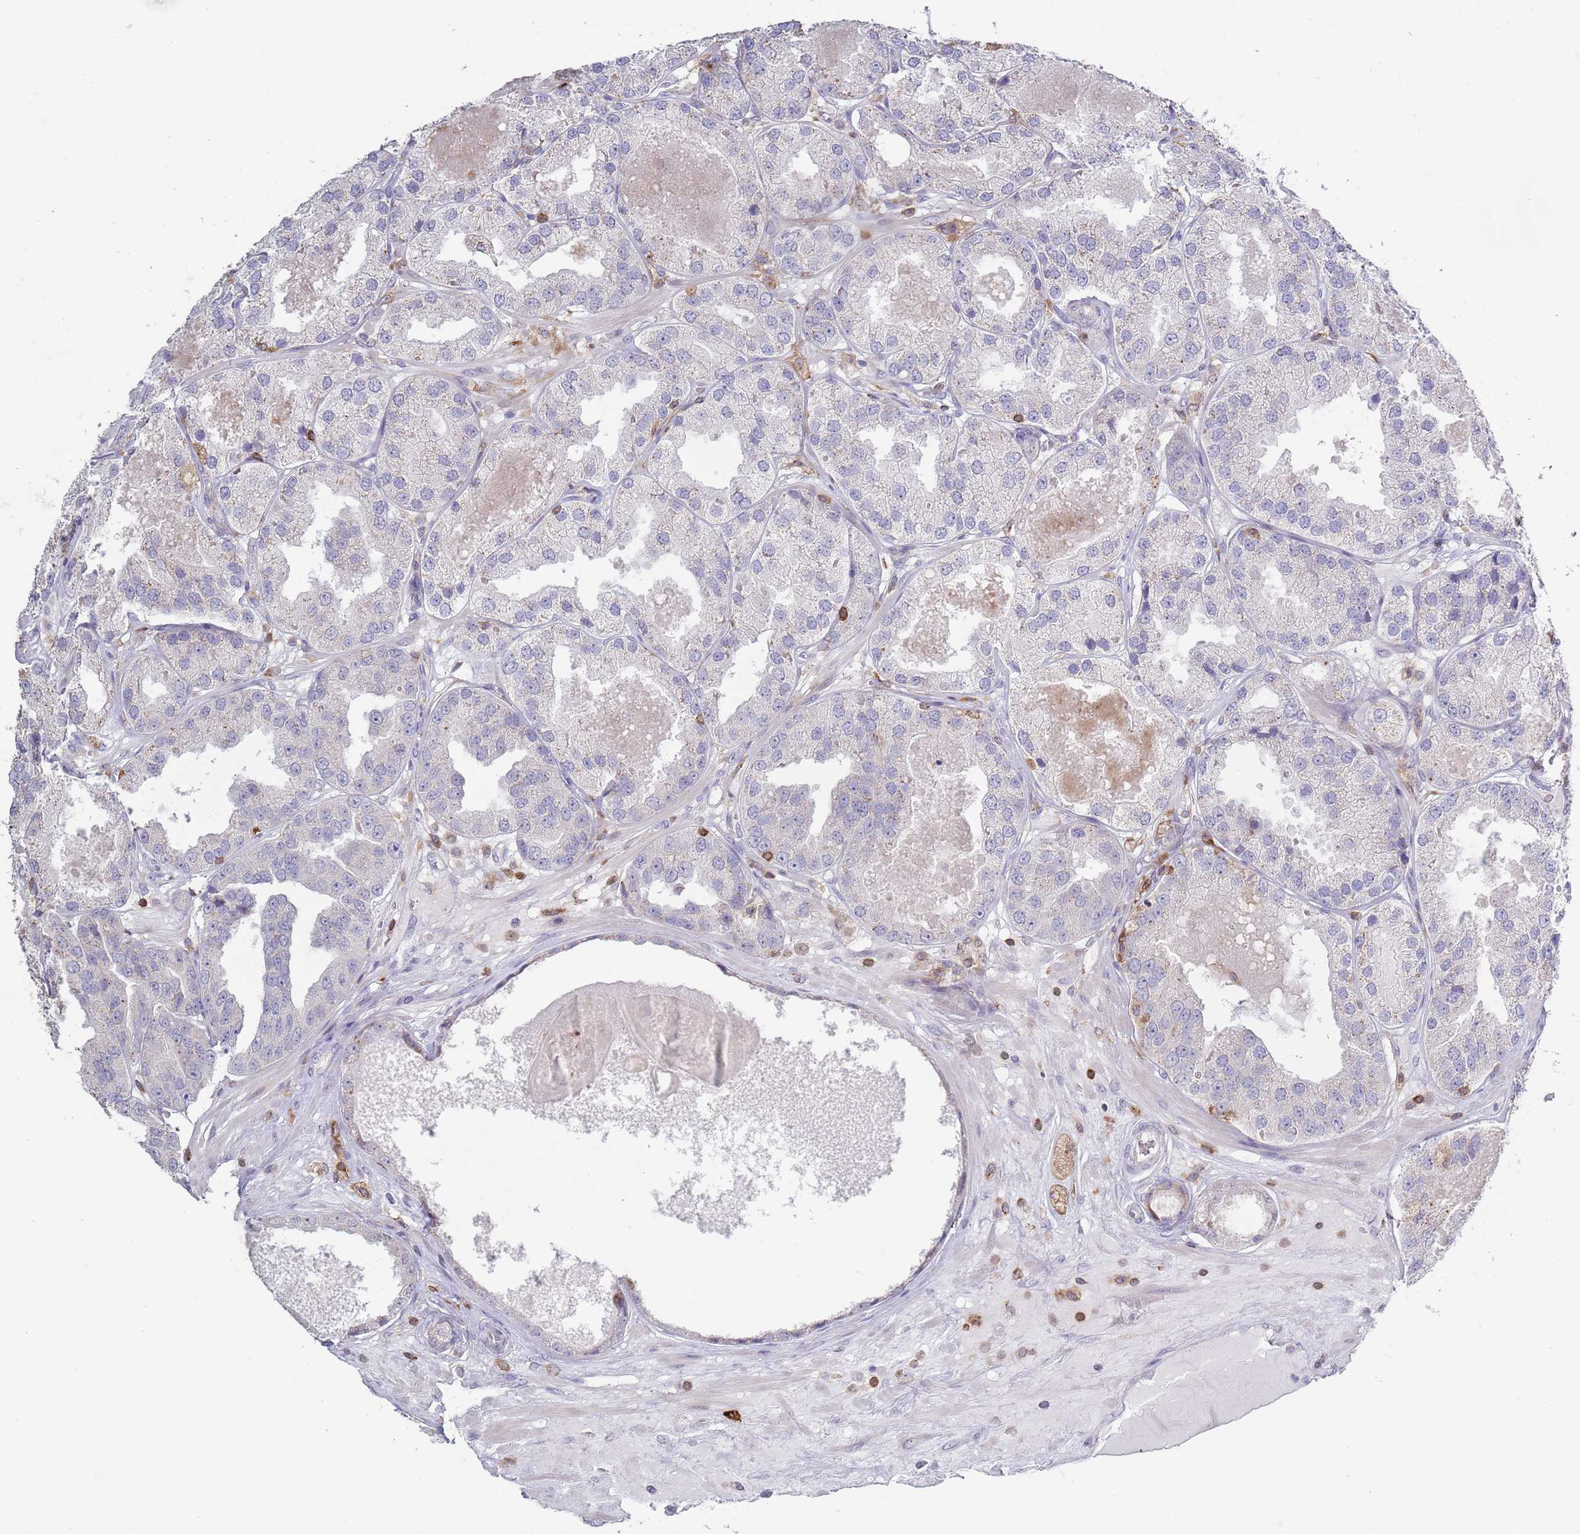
{"staining": {"intensity": "negative", "quantity": "none", "location": "none"}, "tissue": "prostate cancer", "cell_type": "Tumor cells", "image_type": "cancer", "snomed": [{"axis": "morphology", "description": "Adenocarcinoma, High grade"}, {"axis": "topography", "description": "Prostate"}], "caption": "Image shows no protein staining in tumor cells of prostate high-grade adenocarcinoma tissue.", "gene": "LPXN", "patient": {"sex": "male", "age": 63}}